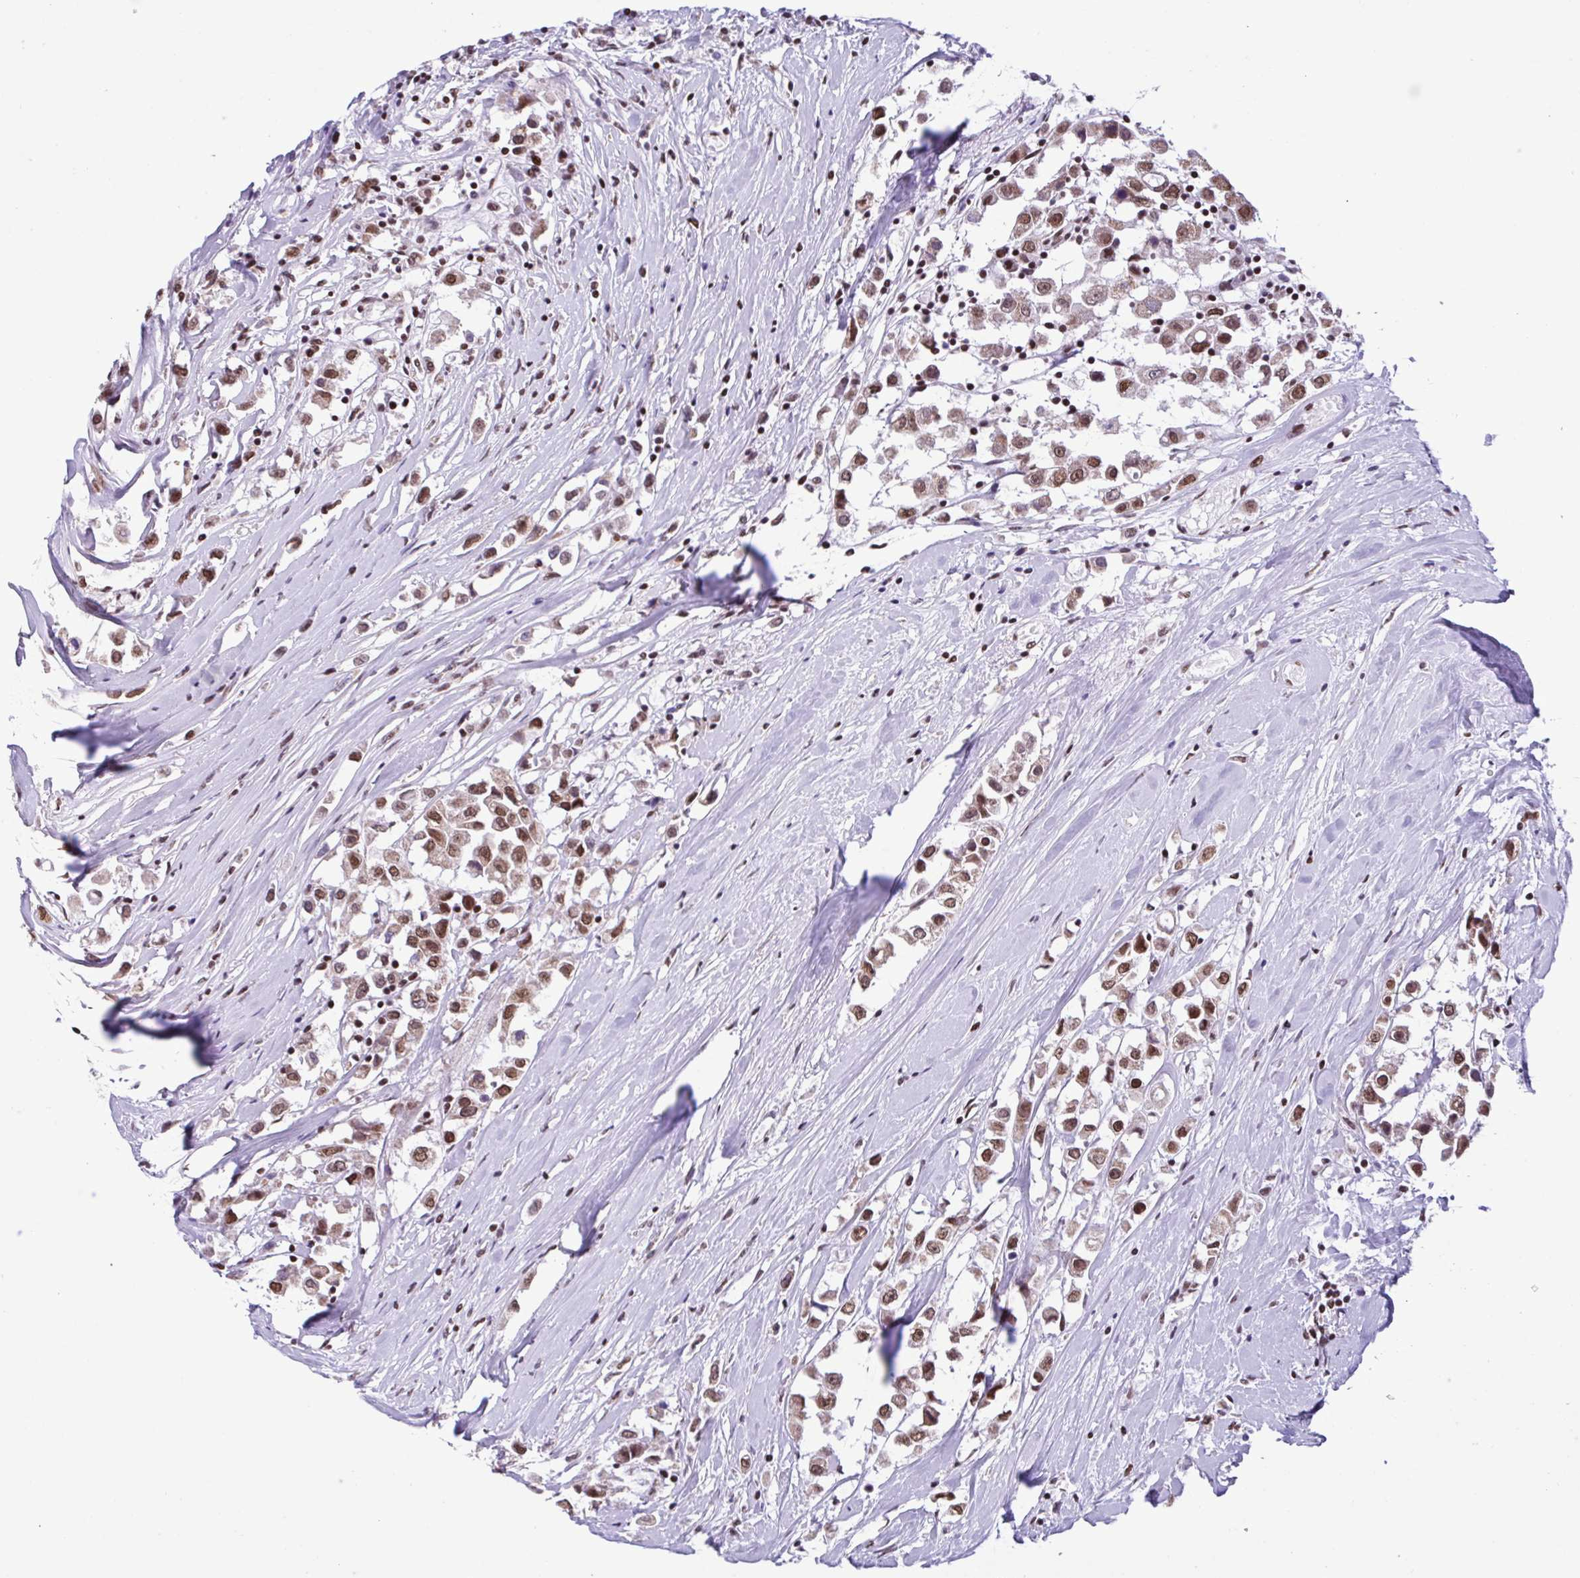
{"staining": {"intensity": "moderate", "quantity": ">75%", "location": "nuclear"}, "tissue": "breast cancer", "cell_type": "Tumor cells", "image_type": "cancer", "snomed": [{"axis": "morphology", "description": "Duct carcinoma"}, {"axis": "topography", "description": "Breast"}], "caption": "Immunohistochemical staining of human infiltrating ductal carcinoma (breast) displays medium levels of moderate nuclear expression in approximately >75% of tumor cells. (DAB IHC, brown staining for protein, blue staining for nuclei).", "gene": "TIMM21", "patient": {"sex": "female", "age": 61}}